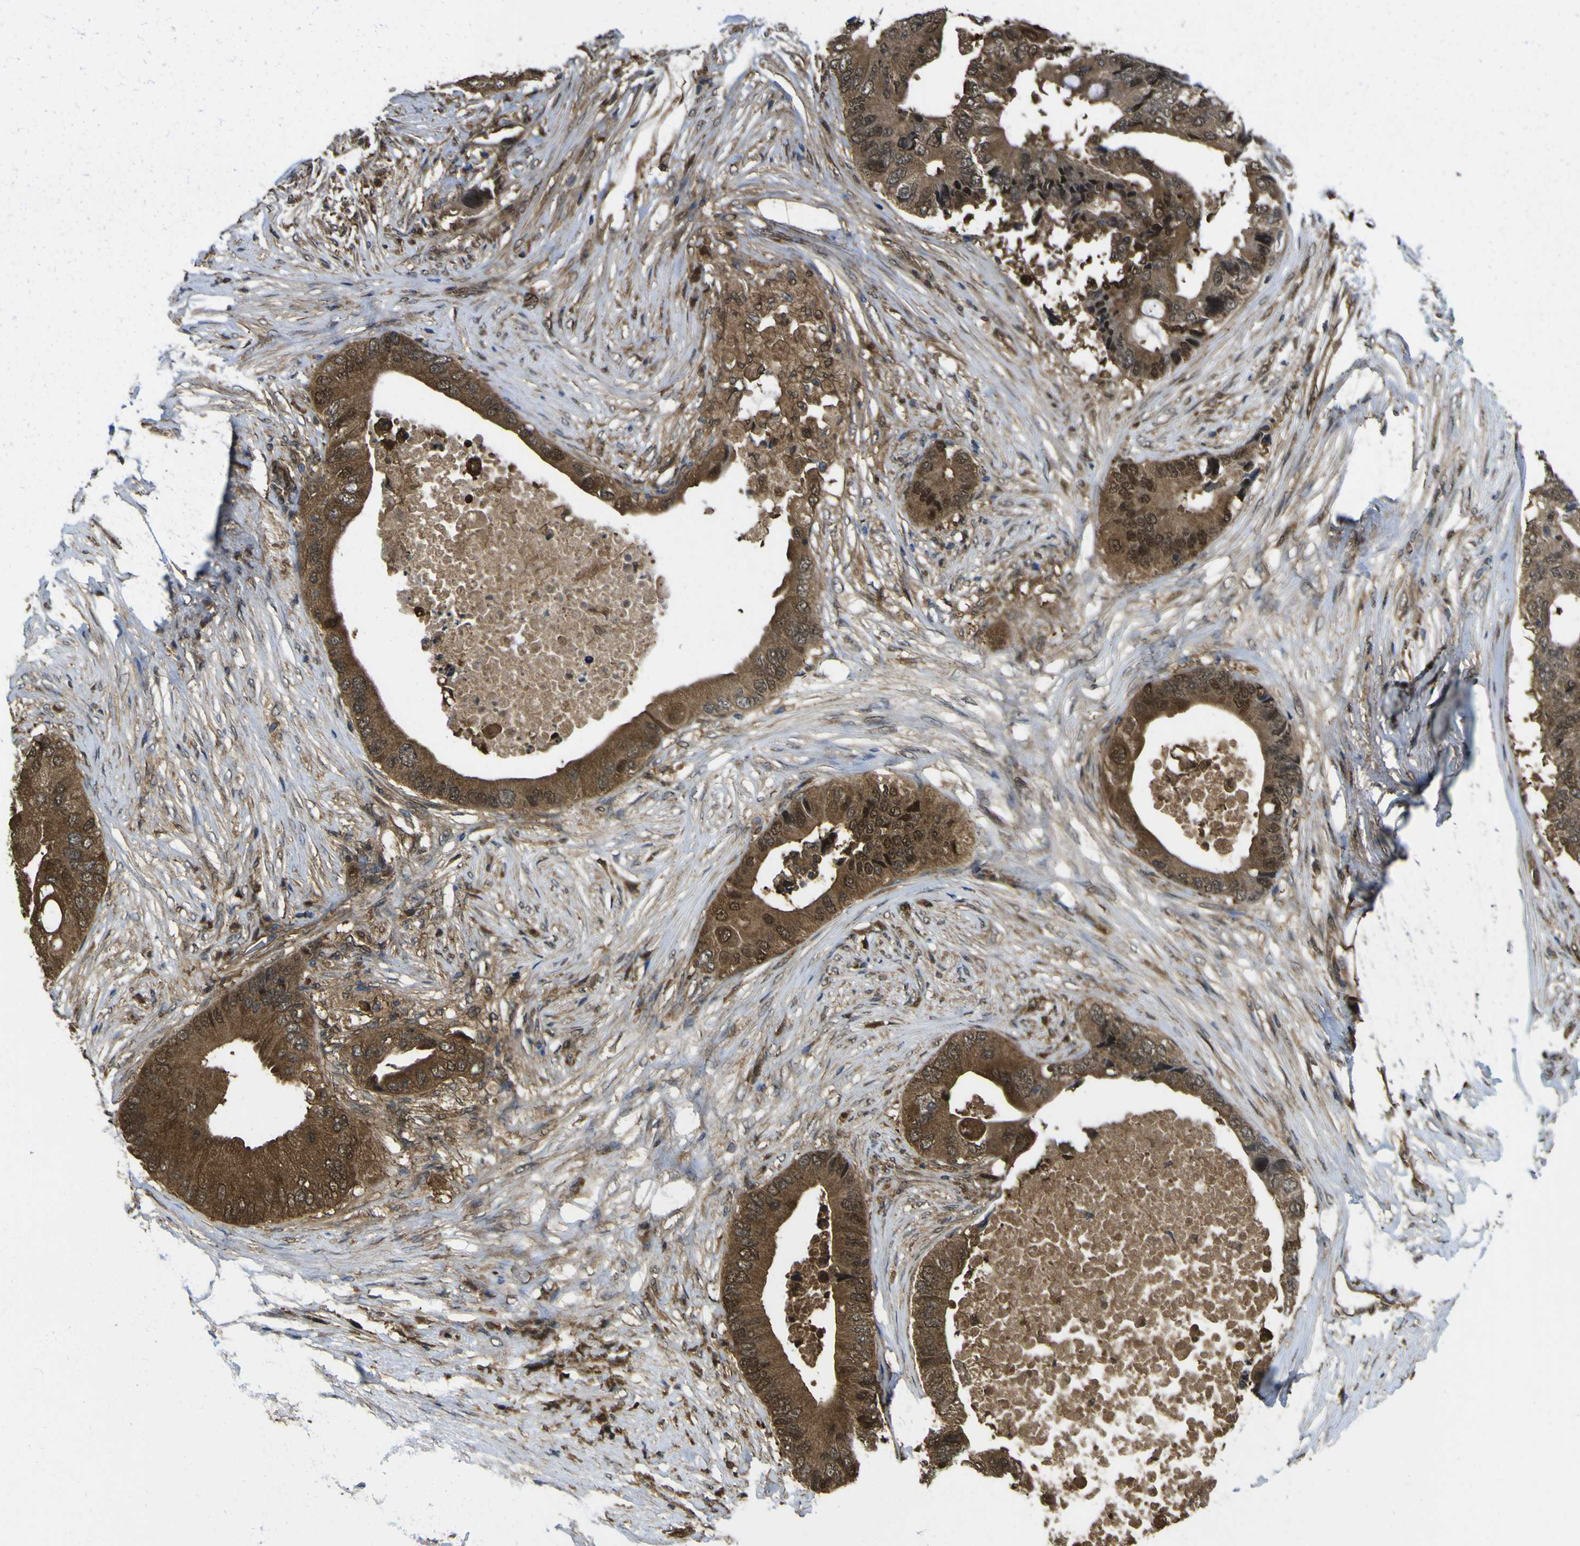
{"staining": {"intensity": "strong", "quantity": ">75%", "location": "cytoplasmic/membranous,nuclear"}, "tissue": "colorectal cancer", "cell_type": "Tumor cells", "image_type": "cancer", "snomed": [{"axis": "morphology", "description": "Adenocarcinoma, NOS"}, {"axis": "topography", "description": "Colon"}], "caption": "A photomicrograph showing strong cytoplasmic/membranous and nuclear positivity in about >75% of tumor cells in adenocarcinoma (colorectal), as visualized by brown immunohistochemical staining.", "gene": "YWHAG", "patient": {"sex": "male", "age": 71}}